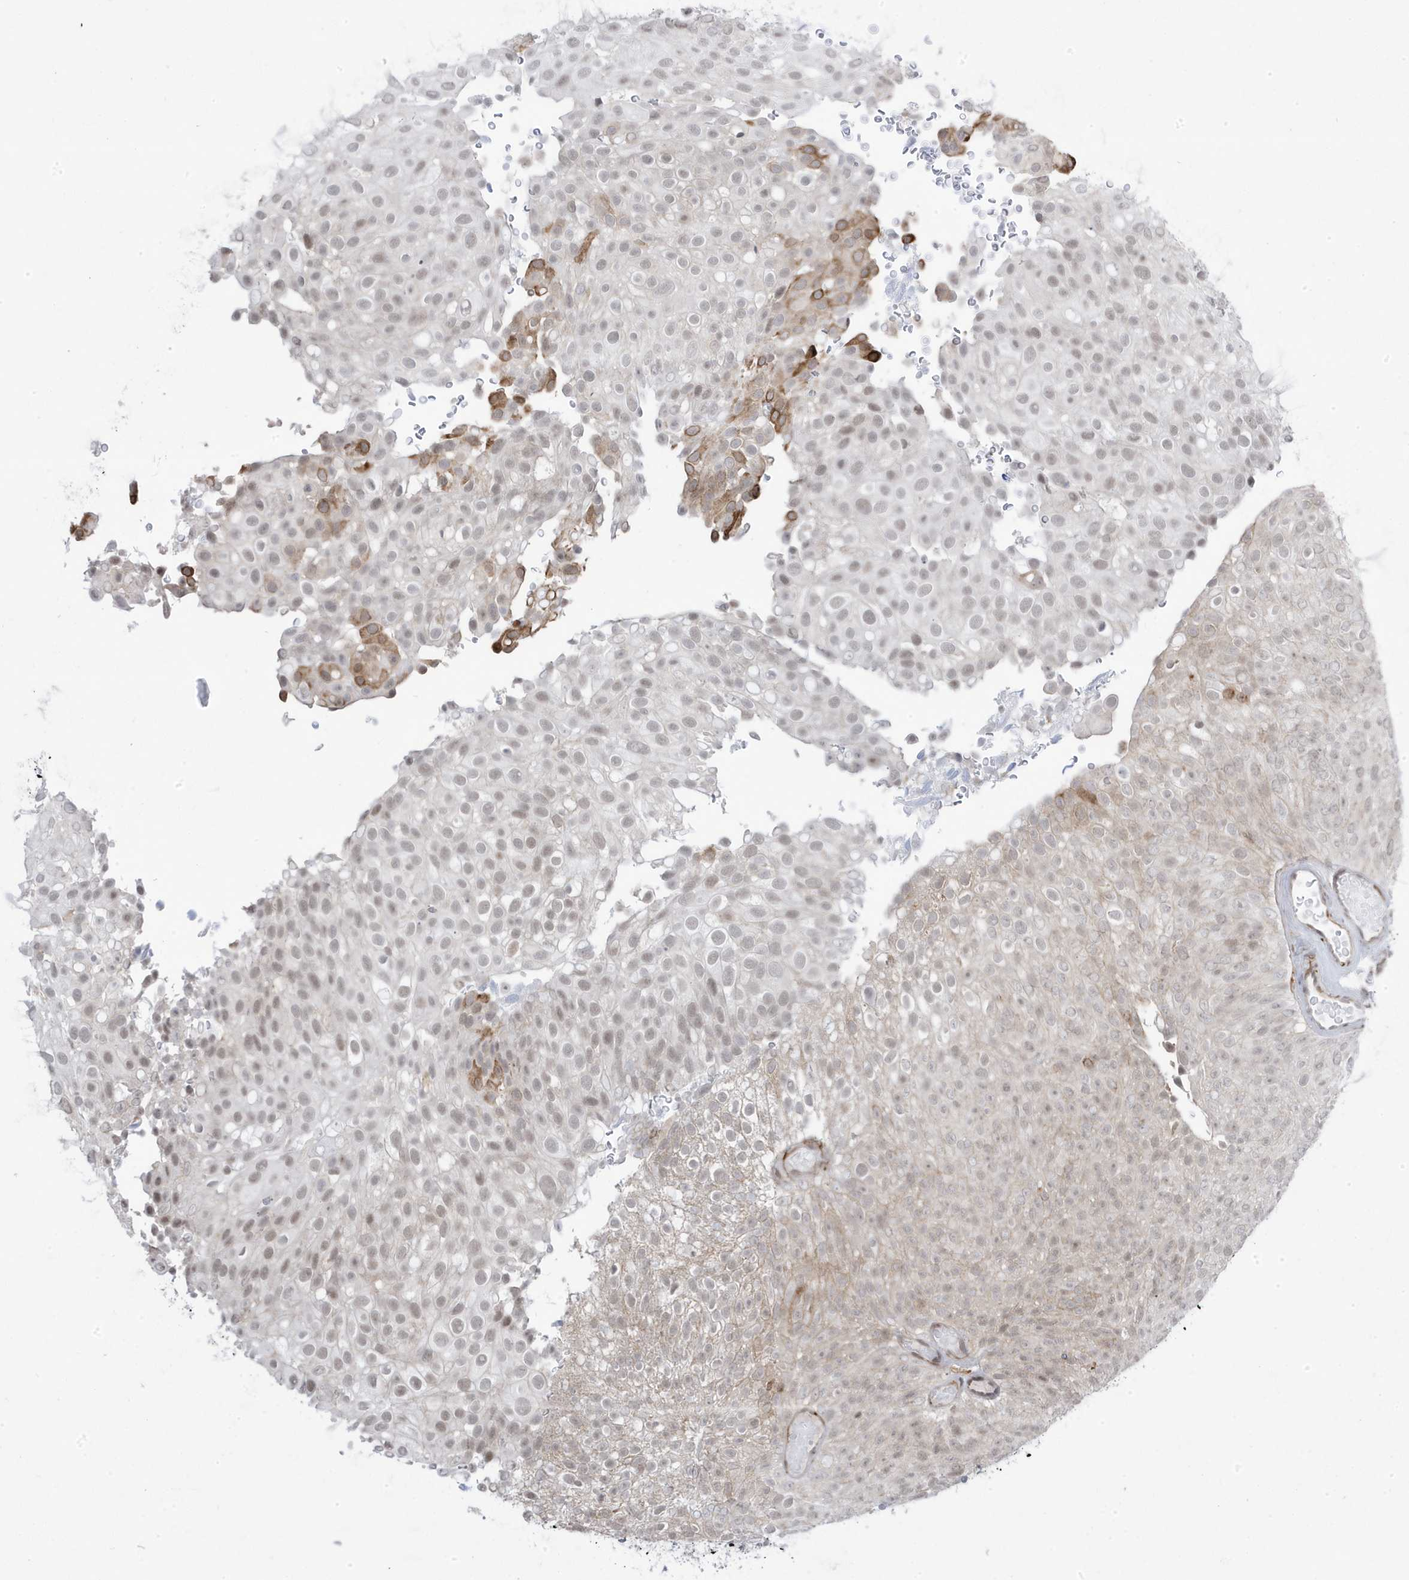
{"staining": {"intensity": "weak", "quantity": ">75%", "location": "nuclear"}, "tissue": "urothelial cancer", "cell_type": "Tumor cells", "image_type": "cancer", "snomed": [{"axis": "morphology", "description": "Urothelial carcinoma, Low grade"}, {"axis": "topography", "description": "Urinary bladder"}], "caption": "Immunohistochemistry (DAB) staining of human low-grade urothelial carcinoma shows weak nuclear protein expression in approximately >75% of tumor cells. (Brightfield microscopy of DAB IHC at high magnification).", "gene": "ADAMTSL3", "patient": {"sex": "male", "age": 78}}